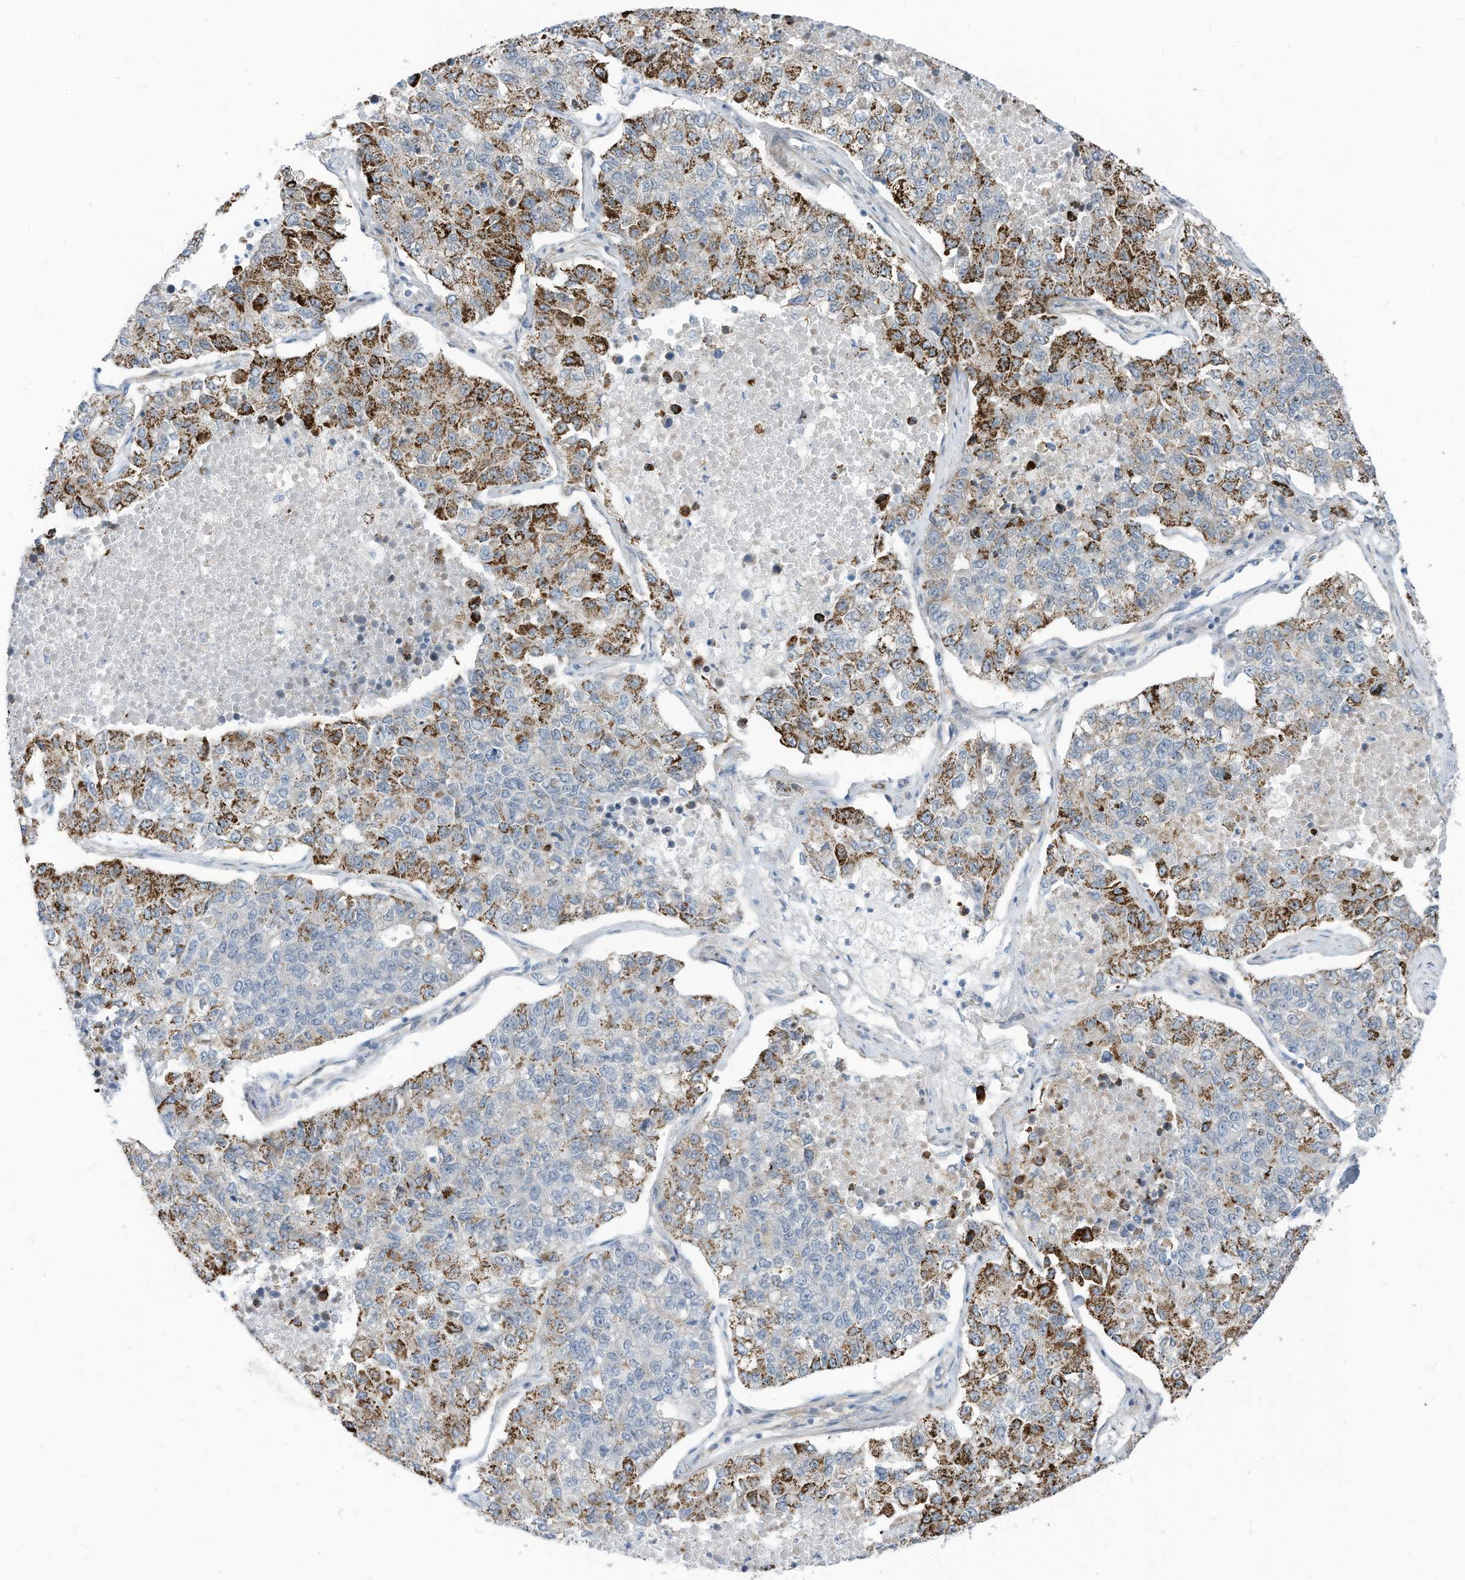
{"staining": {"intensity": "moderate", "quantity": "25%-75%", "location": "cytoplasmic/membranous"}, "tissue": "lung cancer", "cell_type": "Tumor cells", "image_type": "cancer", "snomed": [{"axis": "morphology", "description": "Adenocarcinoma, NOS"}, {"axis": "topography", "description": "Lung"}], "caption": "A histopathology image of lung cancer (adenocarcinoma) stained for a protein exhibits moderate cytoplasmic/membranous brown staining in tumor cells.", "gene": "GPATCH3", "patient": {"sex": "male", "age": 49}}